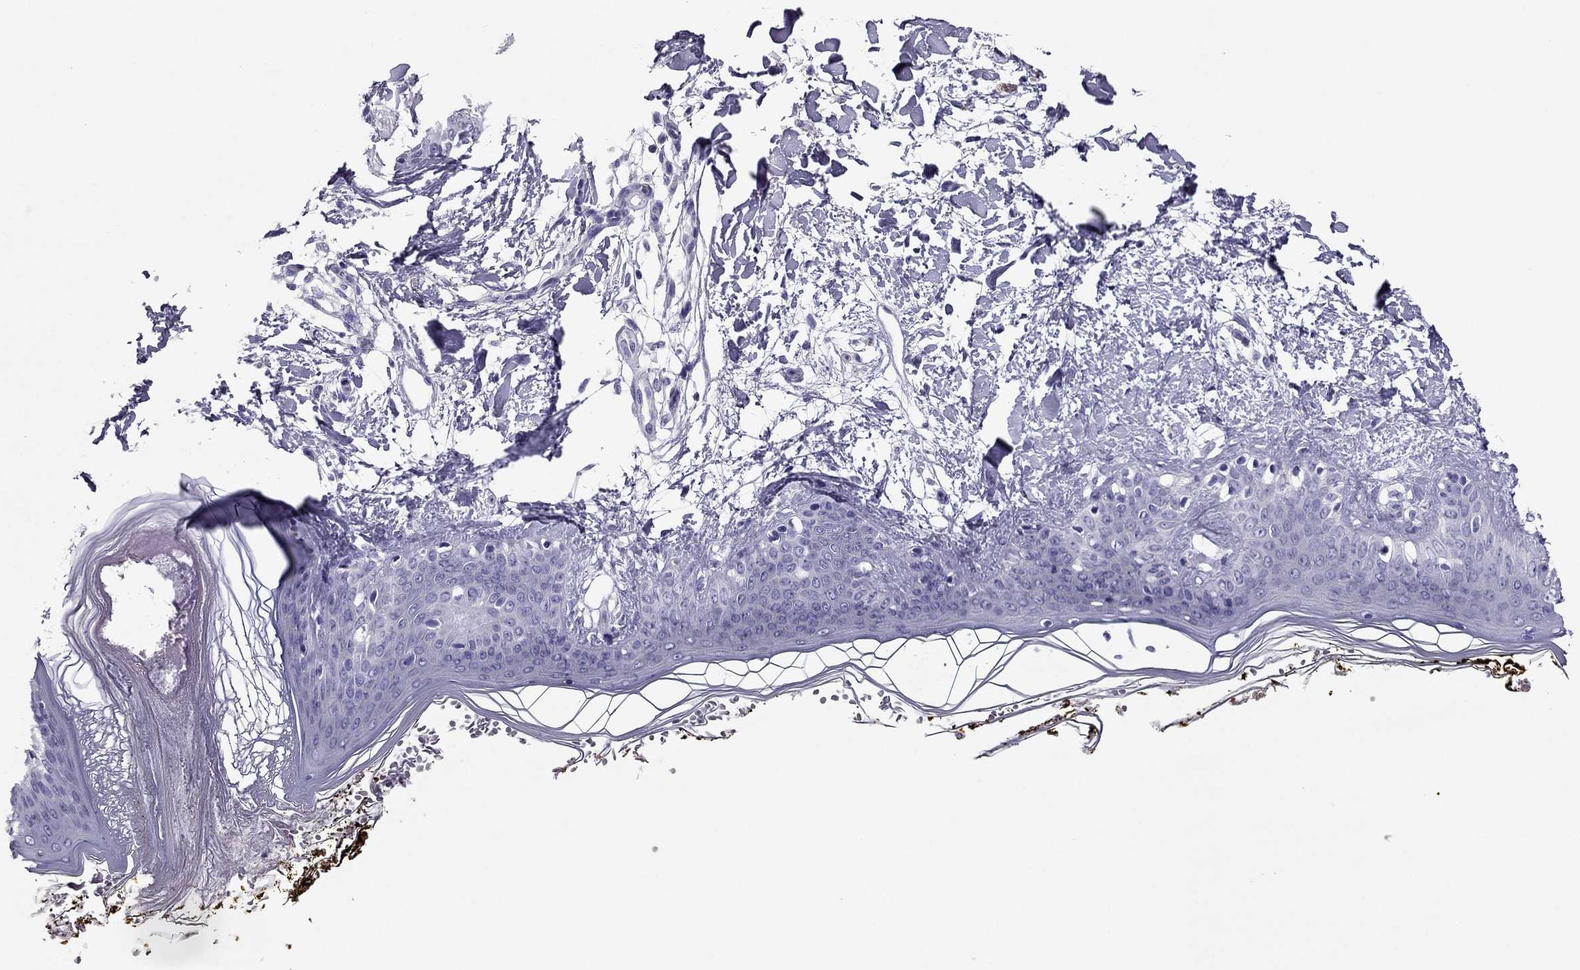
{"staining": {"intensity": "negative", "quantity": "none", "location": "none"}, "tissue": "skin", "cell_type": "Fibroblasts", "image_type": "normal", "snomed": [{"axis": "morphology", "description": "Normal tissue, NOS"}, {"axis": "topography", "description": "Skin"}], "caption": "Immunohistochemistry photomicrograph of benign human skin stained for a protein (brown), which shows no staining in fibroblasts.", "gene": "PDE6A", "patient": {"sex": "female", "age": 34}}